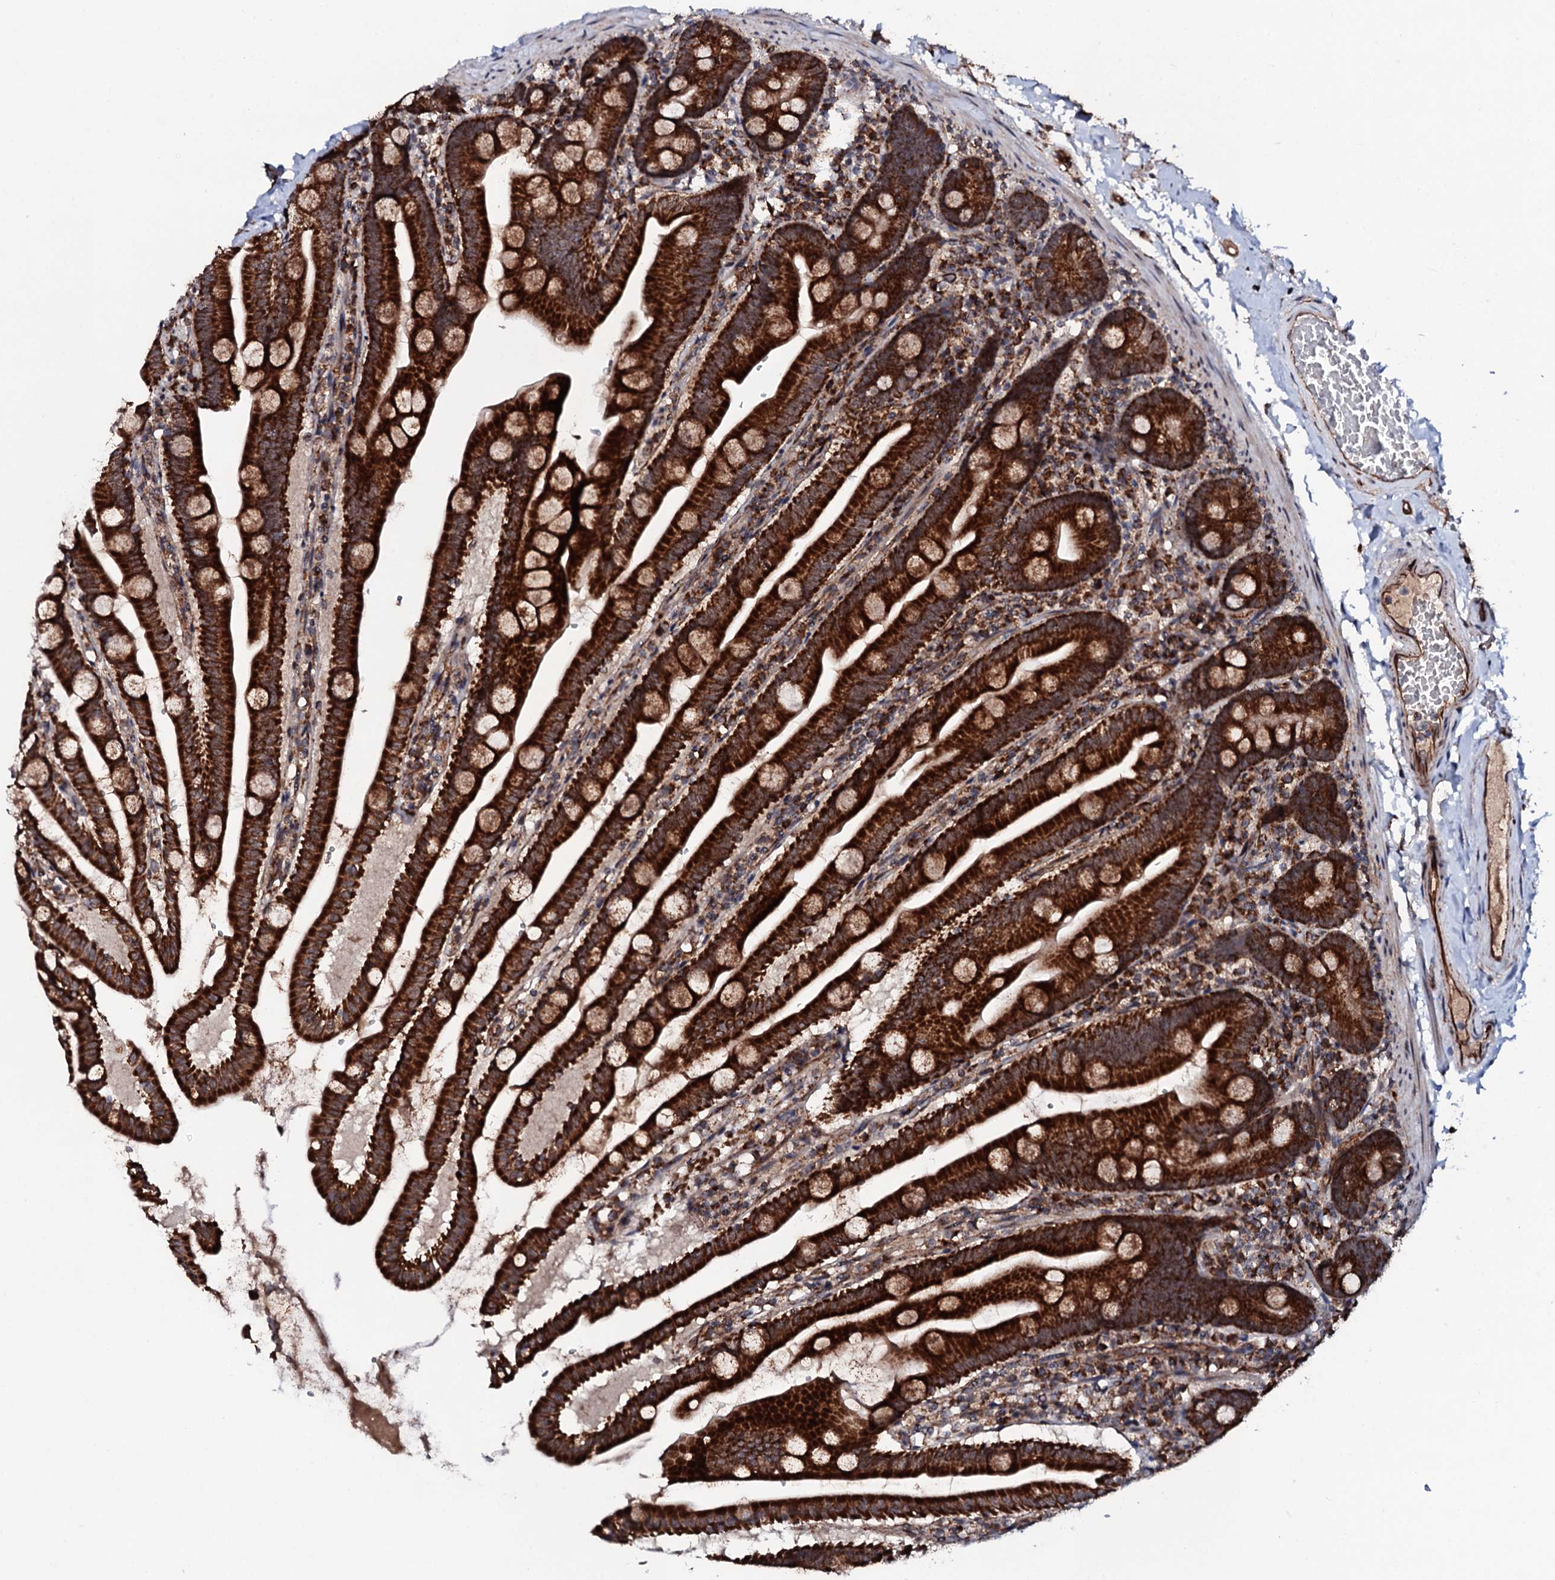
{"staining": {"intensity": "strong", "quantity": ">75%", "location": "cytoplasmic/membranous"}, "tissue": "small intestine", "cell_type": "Glandular cells", "image_type": "normal", "snomed": [{"axis": "morphology", "description": "Normal tissue, NOS"}, {"axis": "topography", "description": "Small intestine"}], "caption": "Strong cytoplasmic/membranous positivity for a protein is identified in approximately >75% of glandular cells of benign small intestine using IHC.", "gene": "MTIF3", "patient": {"sex": "female", "age": 68}}